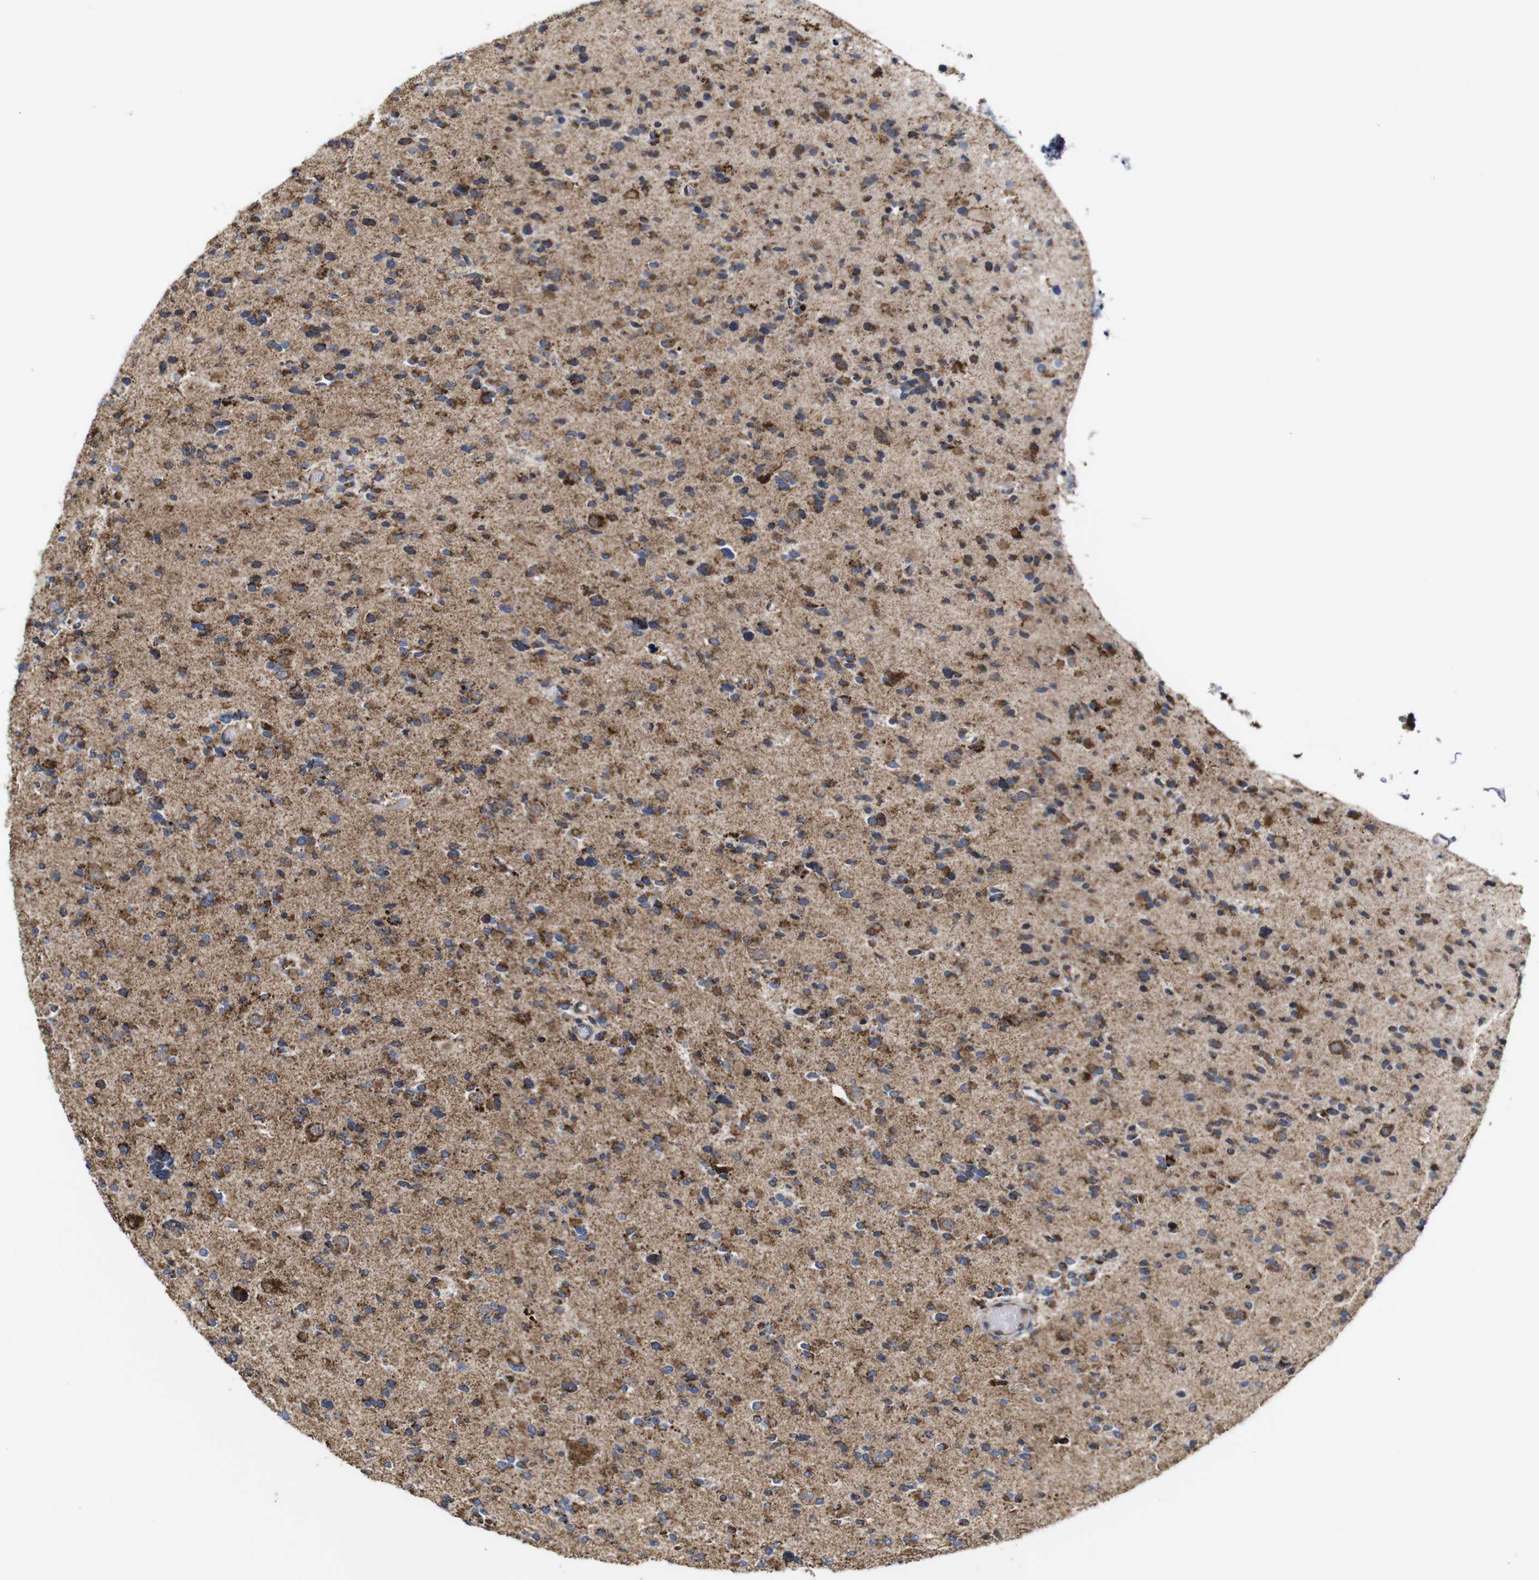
{"staining": {"intensity": "moderate", "quantity": ">75%", "location": "cytoplasmic/membranous"}, "tissue": "glioma", "cell_type": "Tumor cells", "image_type": "cancer", "snomed": [{"axis": "morphology", "description": "Glioma, malignant, Low grade"}, {"axis": "topography", "description": "Brain"}], "caption": "Glioma stained with IHC exhibits moderate cytoplasmic/membranous positivity in approximately >75% of tumor cells. (Stains: DAB (3,3'-diaminobenzidine) in brown, nuclei in blue, Microscopy: brightfield microscopy at high magnification).", "gene": "C17orf80", "patient": {"sex": "female", "age": 22}}